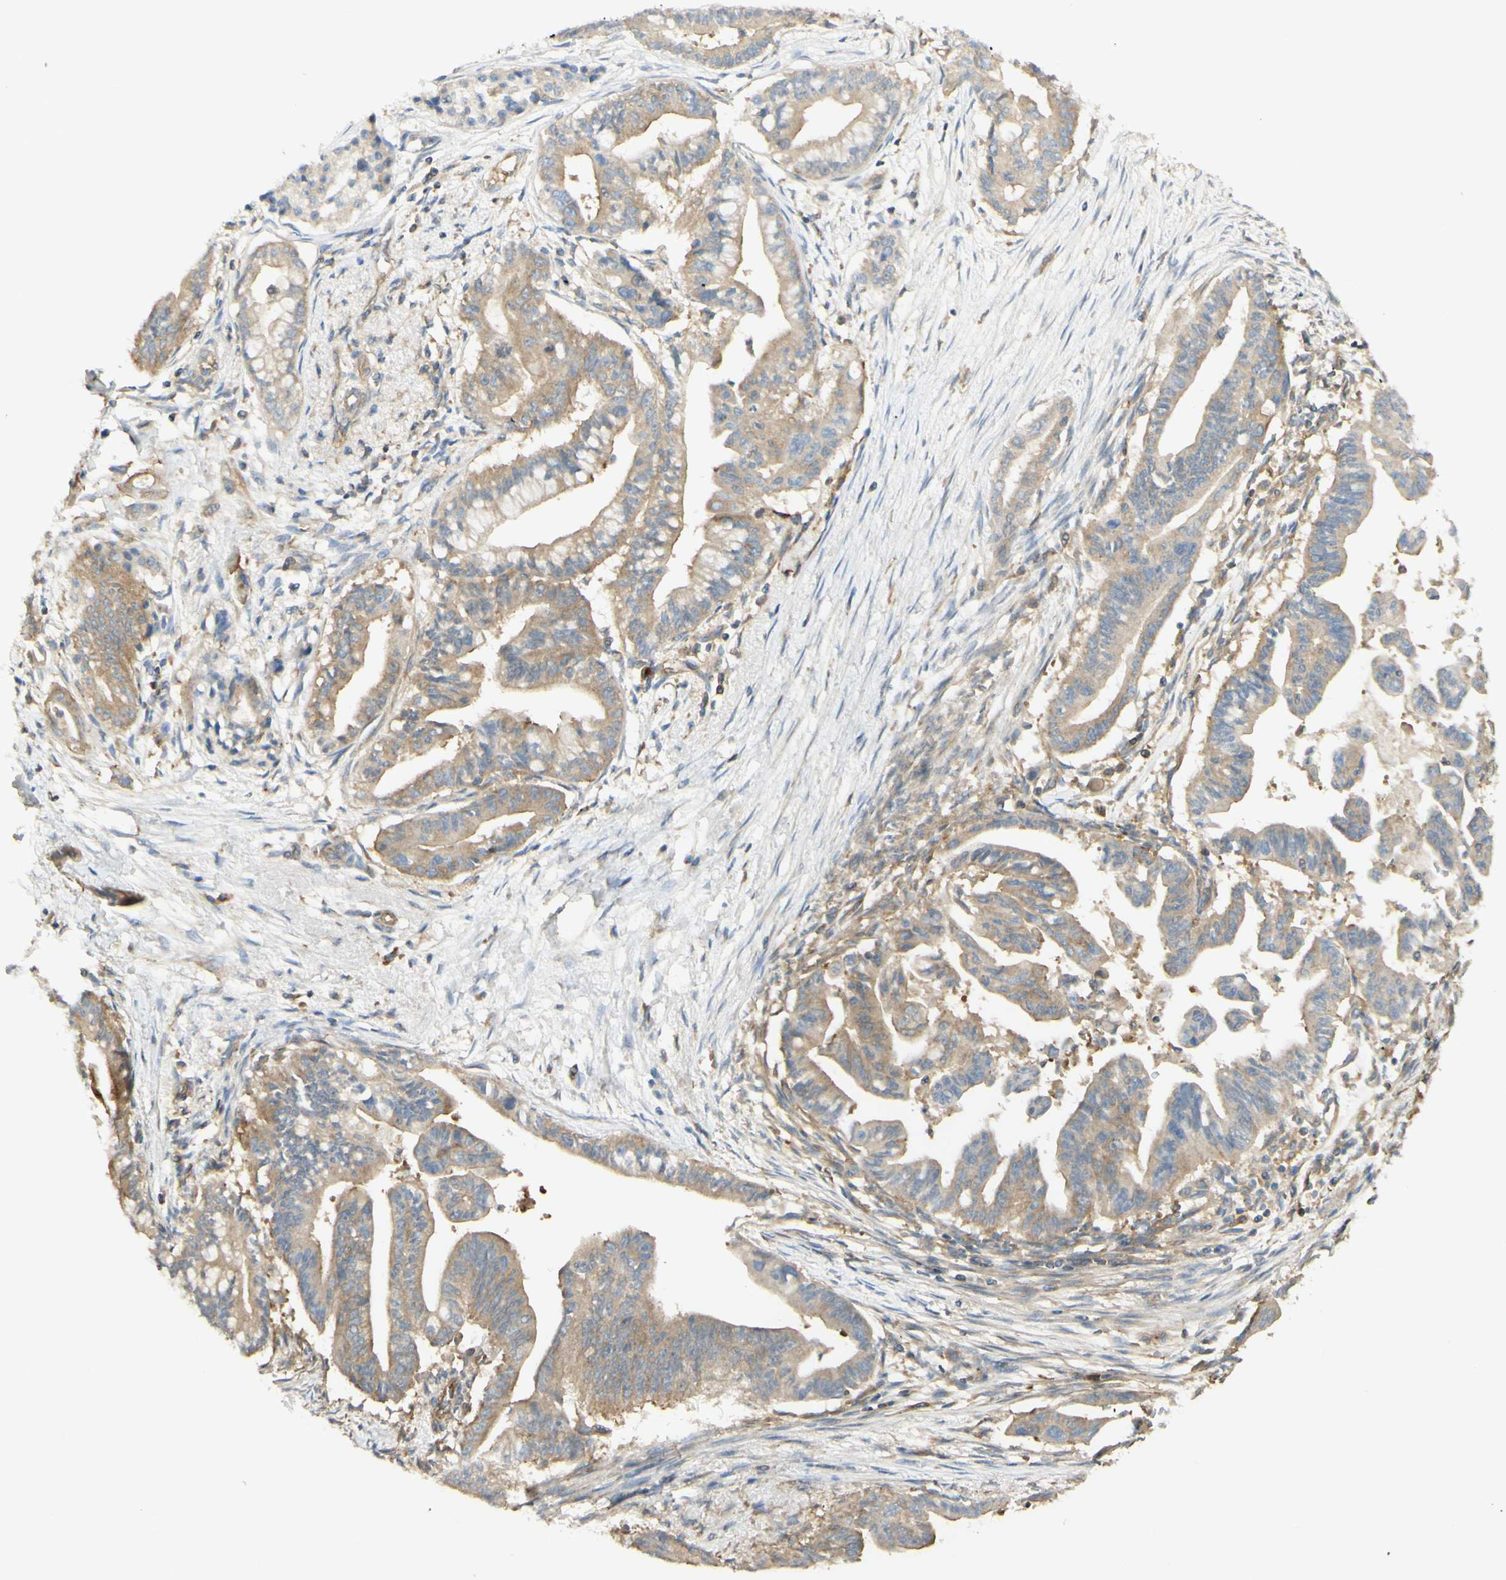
{"staining": {"intensity": "moderate", "quantity": ">75%", "location": "cytoplasmic/membranous"}, "tissue": "pancreatic cancer", "cell_type": "Tumor cells", "image_type": "cancer", "snomed": [{"axis": "morphology", "description": "Adenocarcinoma, NOS"}, {"axis": "topography", "description": "Pancreas"}], "caption": "Tumor cells display medium levels of moderate cytoplasmic/membranous staining in about >75% of cells in pancreatic cancer.", "gene": "IKBKG", "patient": {"sex": "male", "age": 70}}